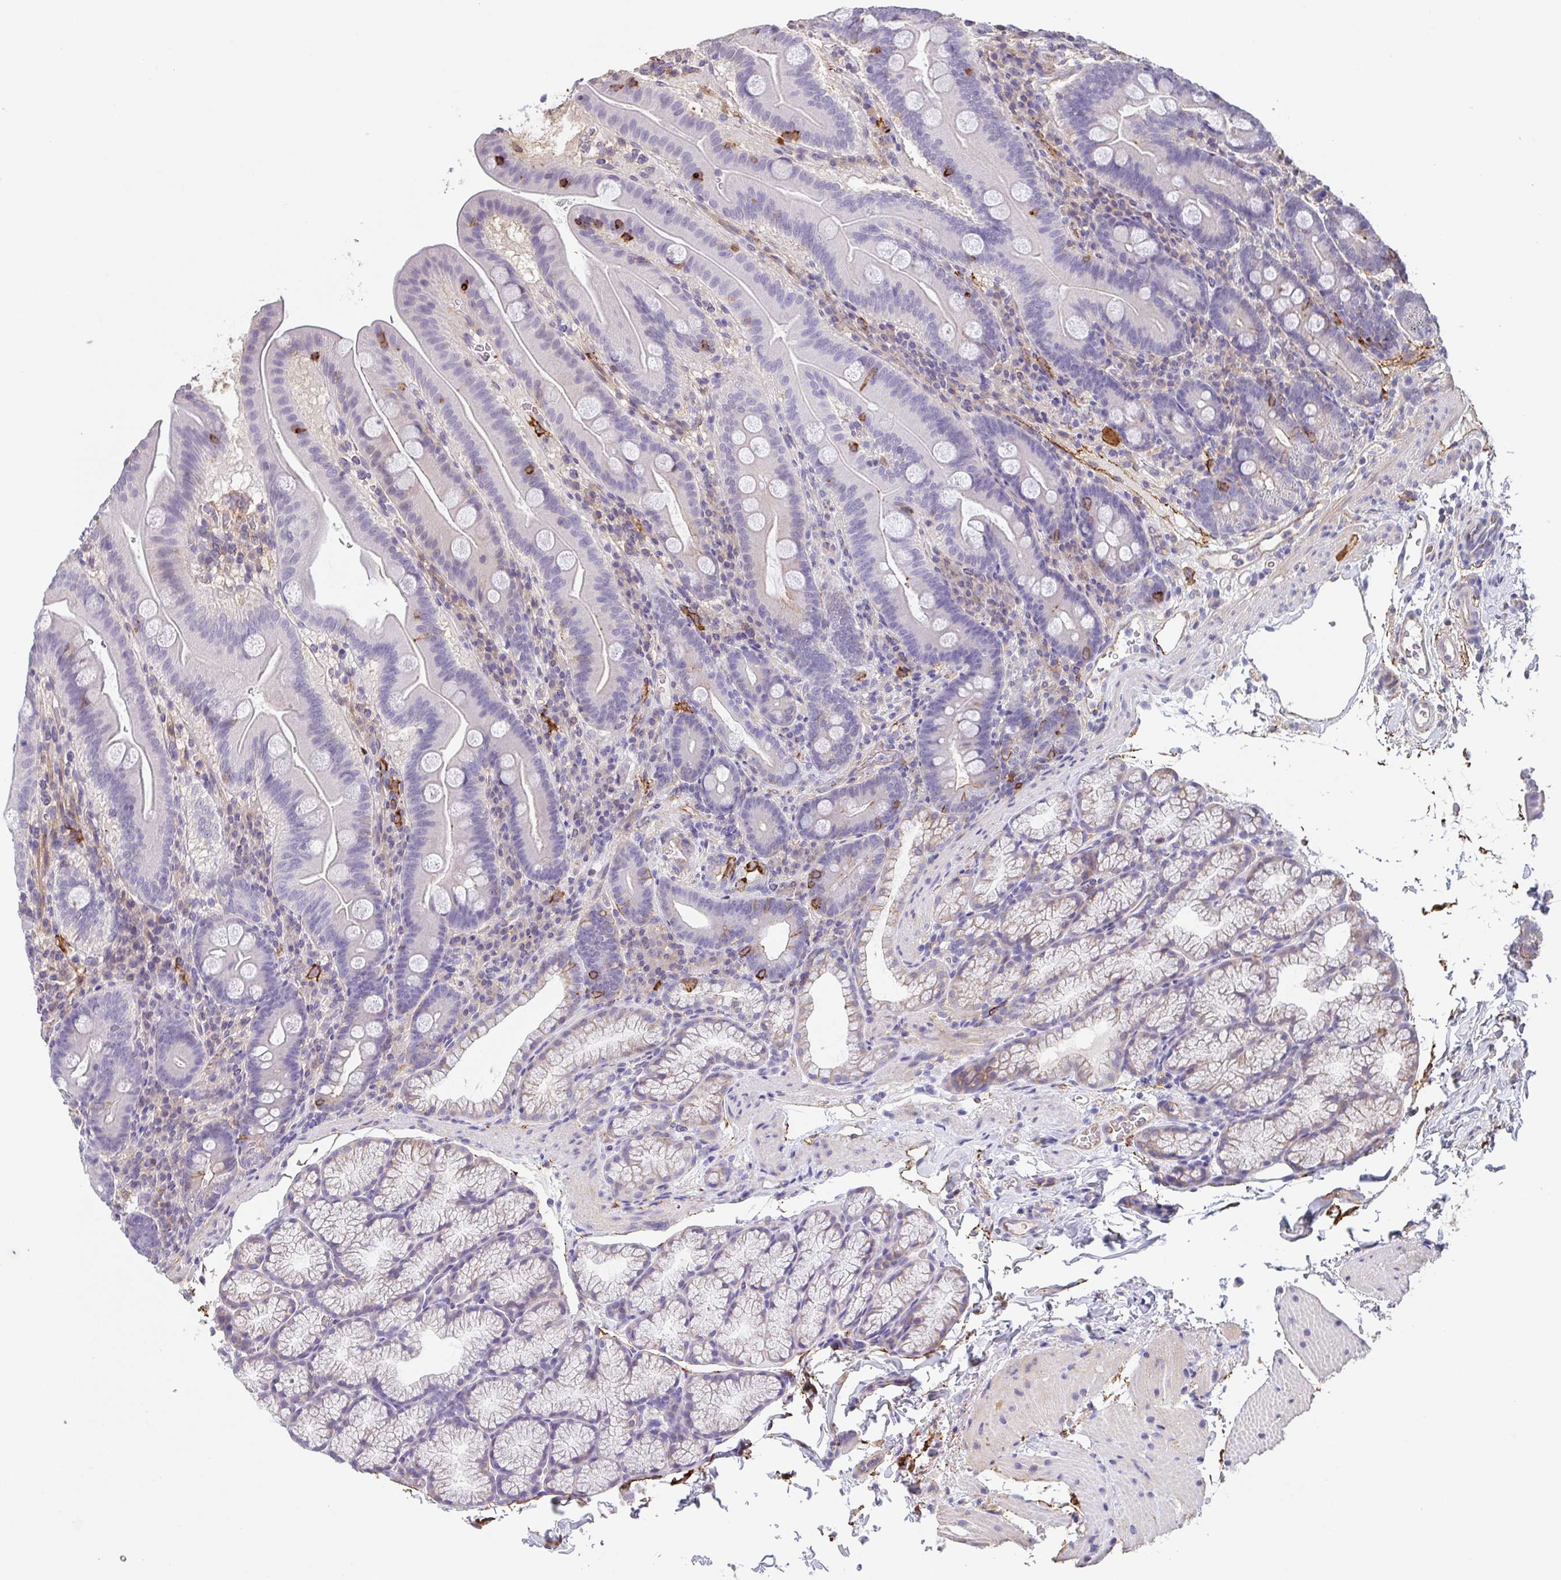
{"staining": {"intensity": "negative", "quantity": "none", "location": "none"}, "tissue": "duodenum", "cell_type": "Glandular cells", "image_type": "normal", "snomed": [{"axis": "morphology", "description": "Normal tissue, NOS"}, {"axis": "topography", "description": "Duodenum"}], "caption": "IHC image of benign duodenum: duodenum stained with DAB shows no significant protein staining in glandular cells.", "gene": "DBN1", "patient": {"sex": "male", "age": 59}}